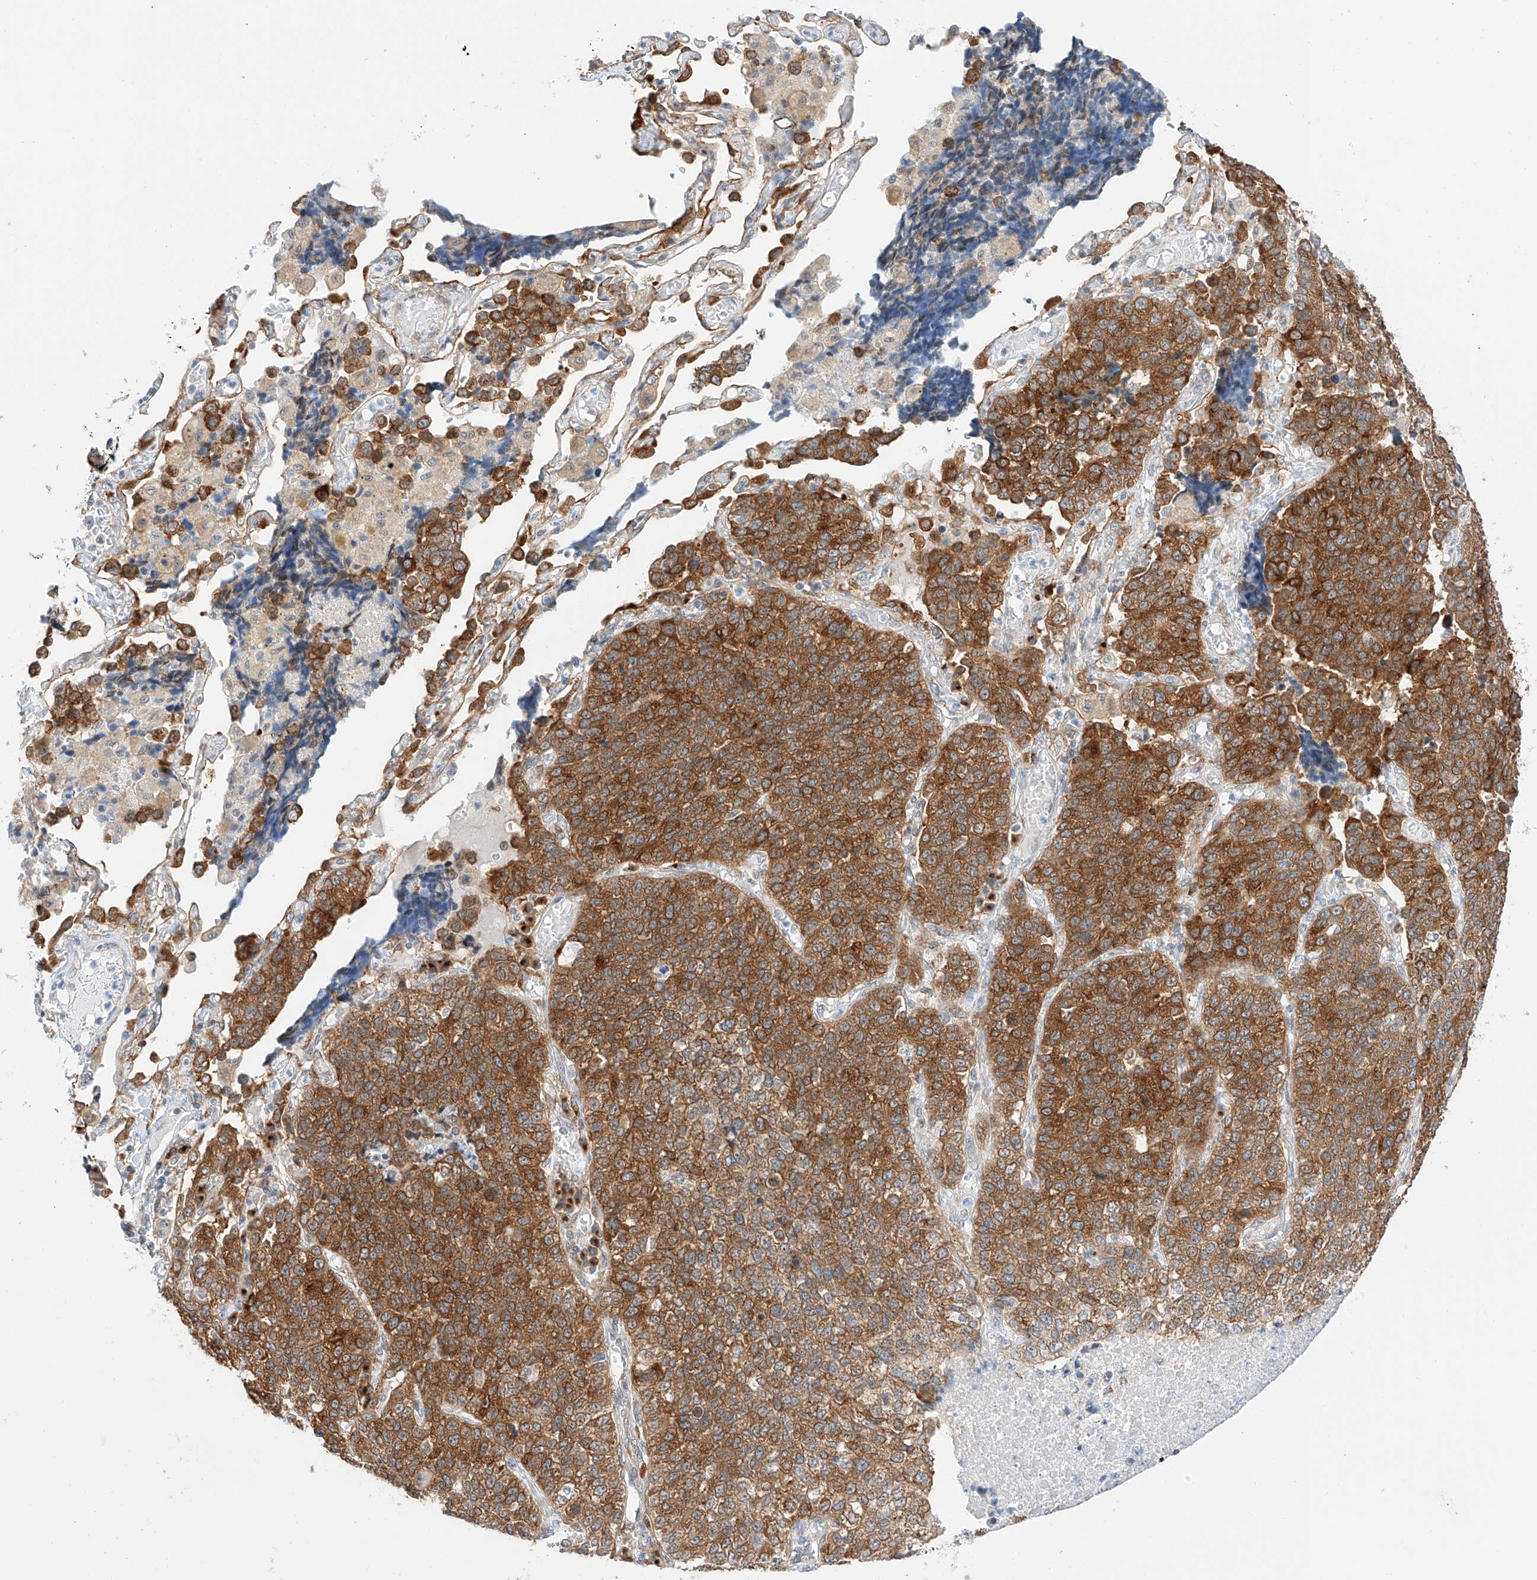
{"staining": {"intensity": "moderate", "quantity": ">75%", "location": "cytoplasmic/membranous"}, "tissue": "lung cancer", "cell_type": "Tumor cells", "image_type": "cancer", "snomed": [{"axis": "morphology", "description": "Adenocarcinoma, NOS"}, {"axis": "topography", "description": "Lung"}], "caption": "There is medium levels of moderate cytoplasmic/membranous staining in tumor cells of lung adenocarcinoma, as demonstrated by immunohistochemical staining (brown color).", "gene": "CARMIL1", "patient": {"sex": "male", "age": 49}}